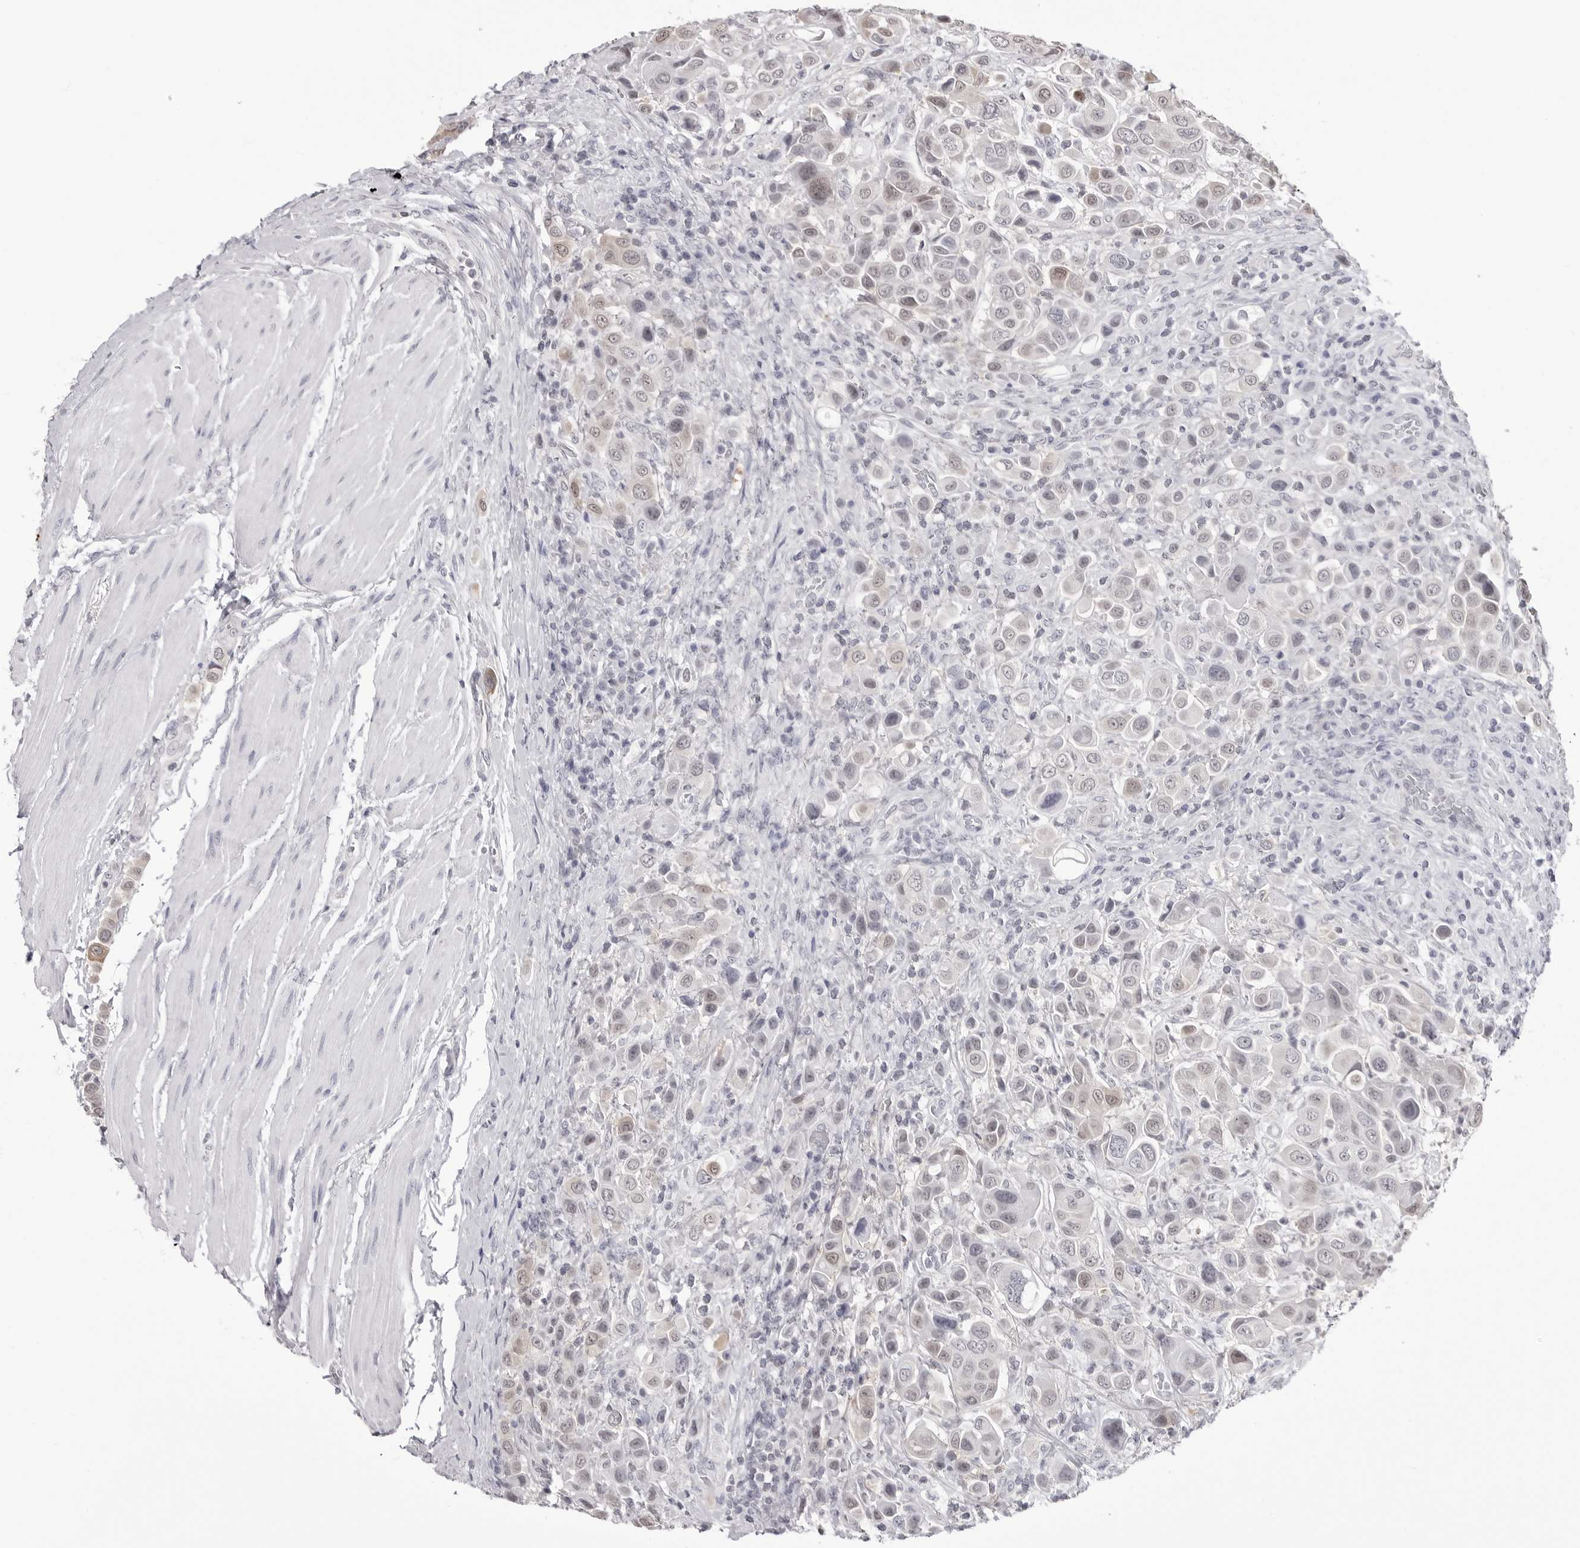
{"staining": {"intensity": "weak", "quantity": "<25%", "location": "cytoplasmic/membranous,nuclear"}, "tissue": "urothelial cancer", "cell_type": "Tumor cells", "image_type": "cancer", "snomed": [{"axis": "morphology", "description": "Urothelial carcinoma, High grade"}, {"axis": "topography", "description": "Urinary bladder"}], "caption": "Micrograph shows no protein staining in tumor cells of high-grade urothelial carcinoma tissue. The staining was performed using DAB to visualize the protein expression in brown, while the nuclei were stained in blue with hematoxylin (Magnification: 20x).", "gene": "YWHAG", "patient": {"sex": "male", "age": 50}}